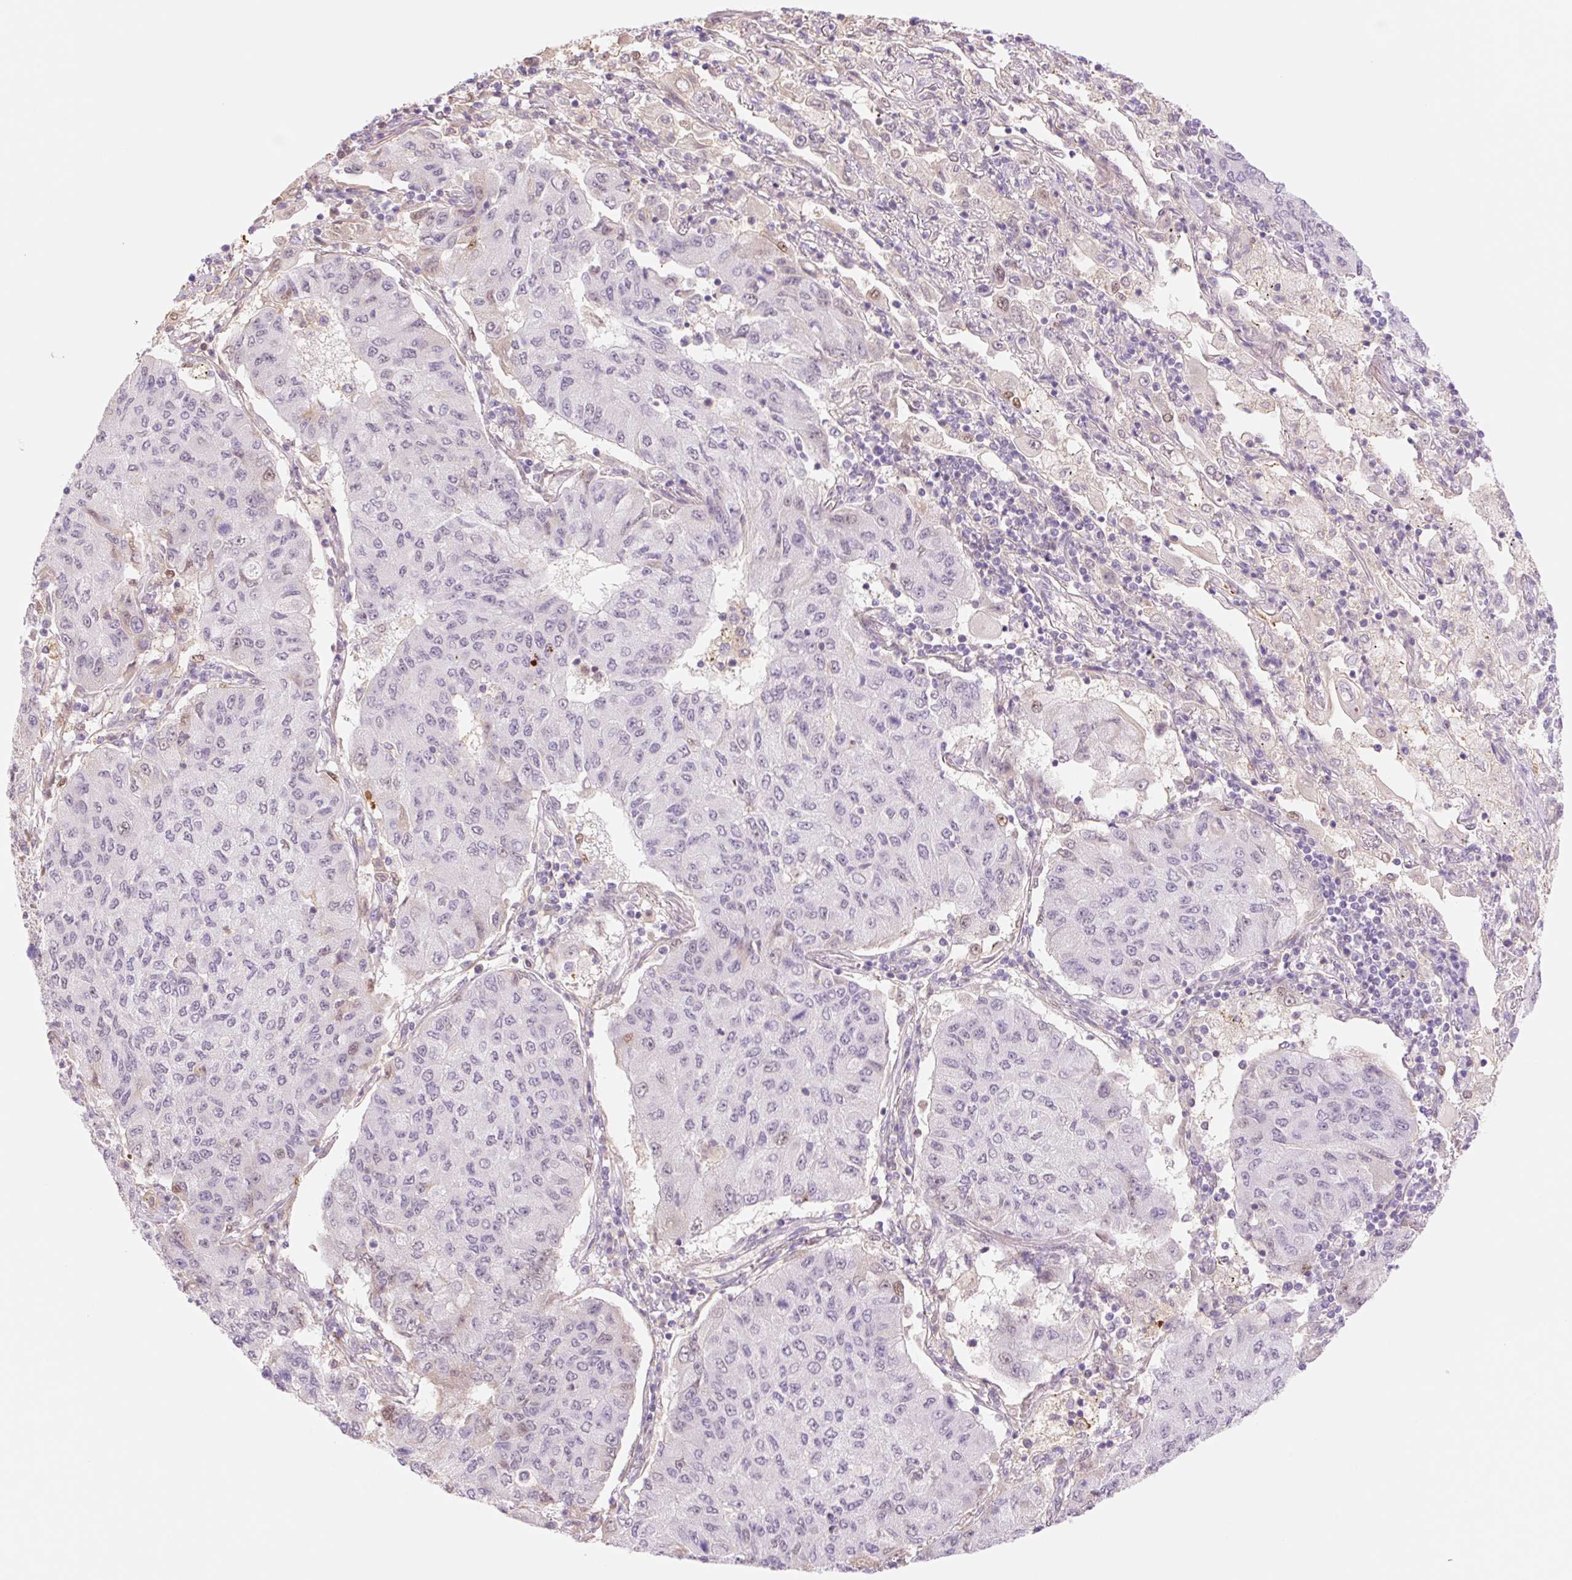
{"staining": {"intensity": "negative", "quantity": "none", "location": "none"}, "tissue": "lung cancer", "cell_type": "Tumor cells", "image_type": "cancer", "snomed": [{"axis": "morphology", "description": "Squamous cell carcinoma, NOS"}, {"axis": "topography", "description": "Lung"}], "caption": "IHC photomicrograph of squamous cell carcinoma (lung) stained for a protein (brown), which displays no expression in tumor cells.", "gene": "HEBP1", "patient": {"sex": "male", "age": 74}}